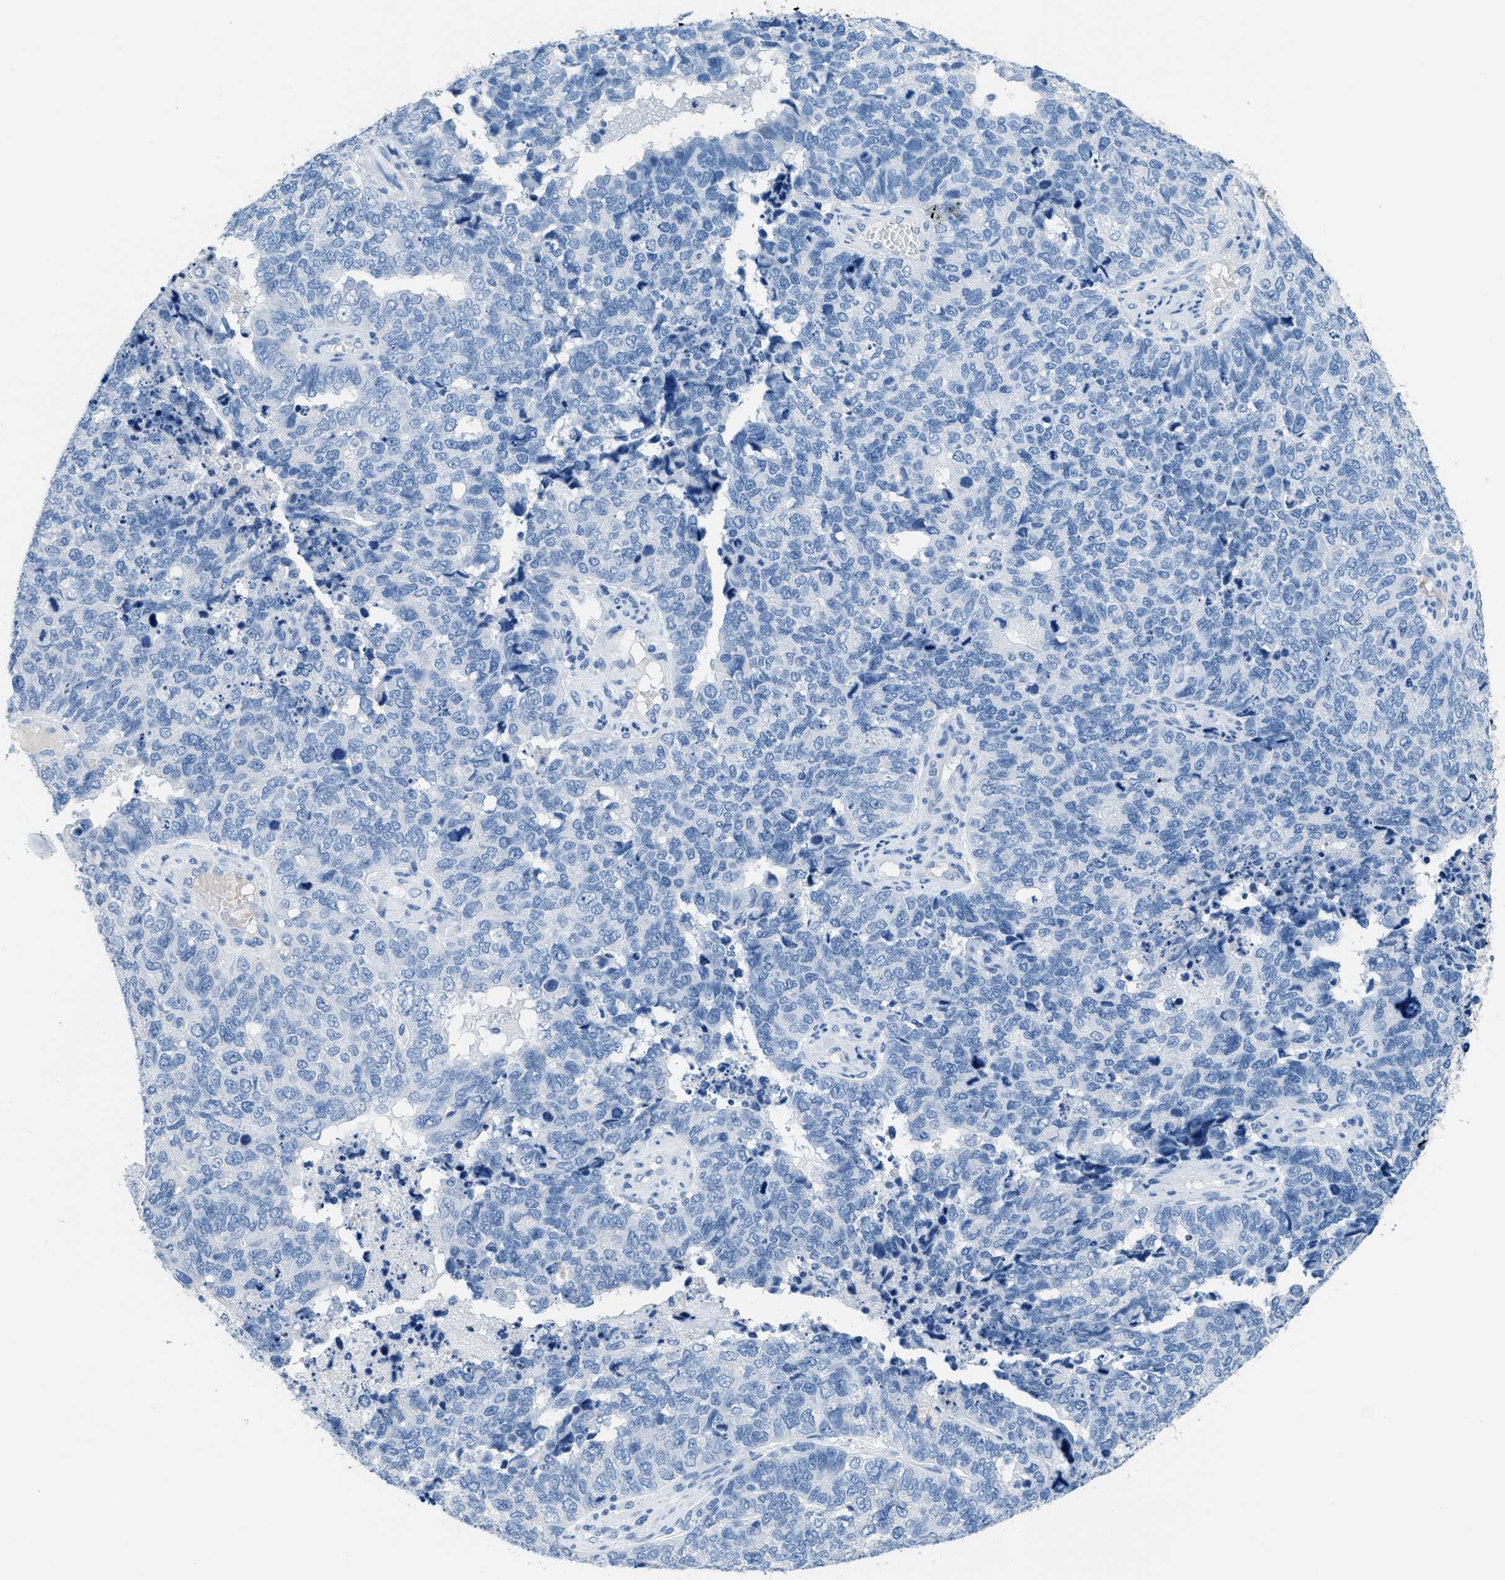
{"staining": {"intensity": "negative", "quantity": "none", "location": "none"}, "tissue": "cervical cancer", "cell_type": "Tumor cells", "image_type": "cancer", "snomed": [{"axis": "morphology", "description": "Squamous cell carcinoma, NOS"}, {"axis": "topography", "description": "Cervix"}], "caption": "An IHC photomicrograph of cervical cancer (squamous cell carcinoma) is shown. There is no staining in tumor cells of cervical cancer (squamous cell carcinoma). (Stains: DAB (3,3'-diaminobenzidine) immunohistochemistry (IHC) with hematoxylin counter stain, Microscopy: brightfield microscopy at high magnification).", "gene": "MGARP", "patient": {"sex": "female", "age": 63}}